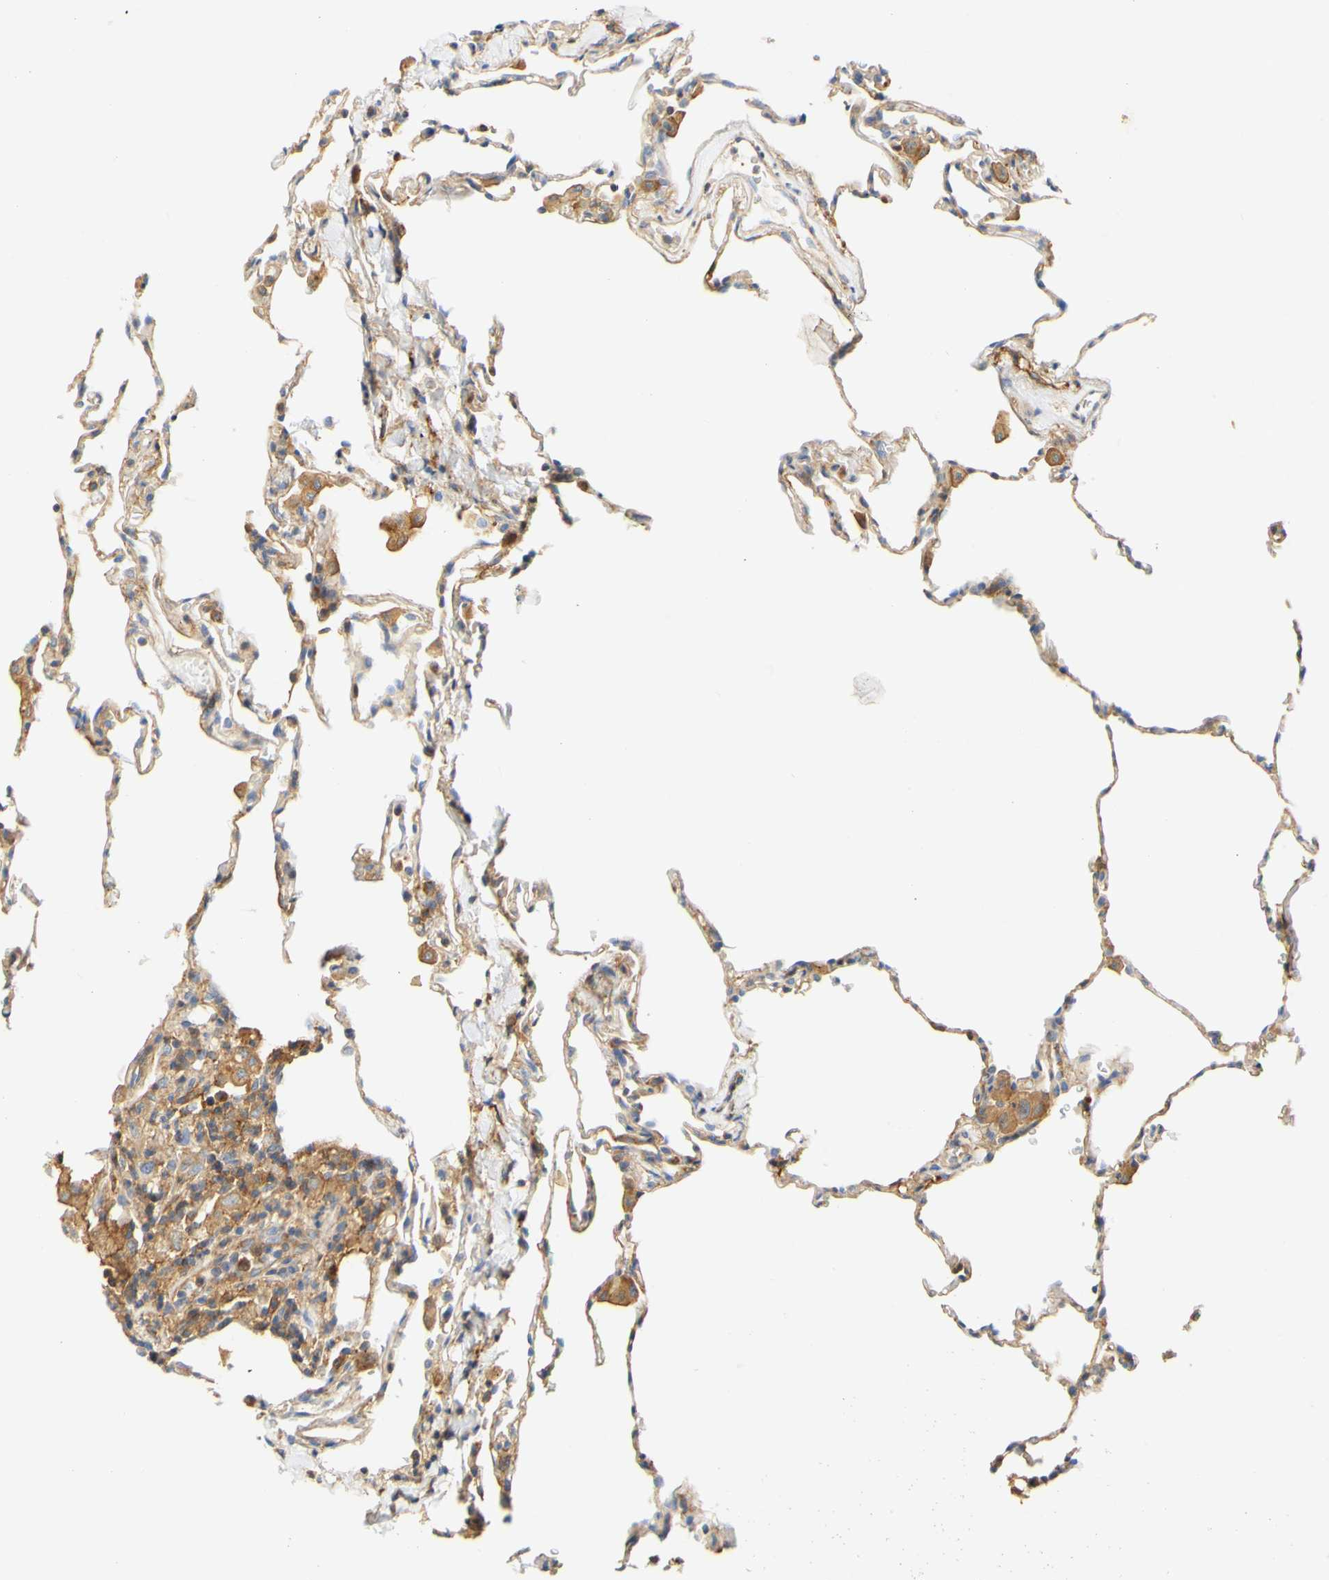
{"staining": {"intensity": "weak", "quantity": "25%-75%", "location": "cytoplasmic/membranous"}, "tissue": "lung", "cell_type": "Alveolar cells", "image_type": "normal", "snomed": [{"axis": "morphology", "description": "Normal tissue, NOS"}, {"axis": "topography", "description": "Lung"}], "caption": "An image of lung stained for a protein shows weak cytoplasmic/membranous brown staining in alveolar cells.", "gene": "PCDH7", "patient": {"sex": "male", "age": 59}}